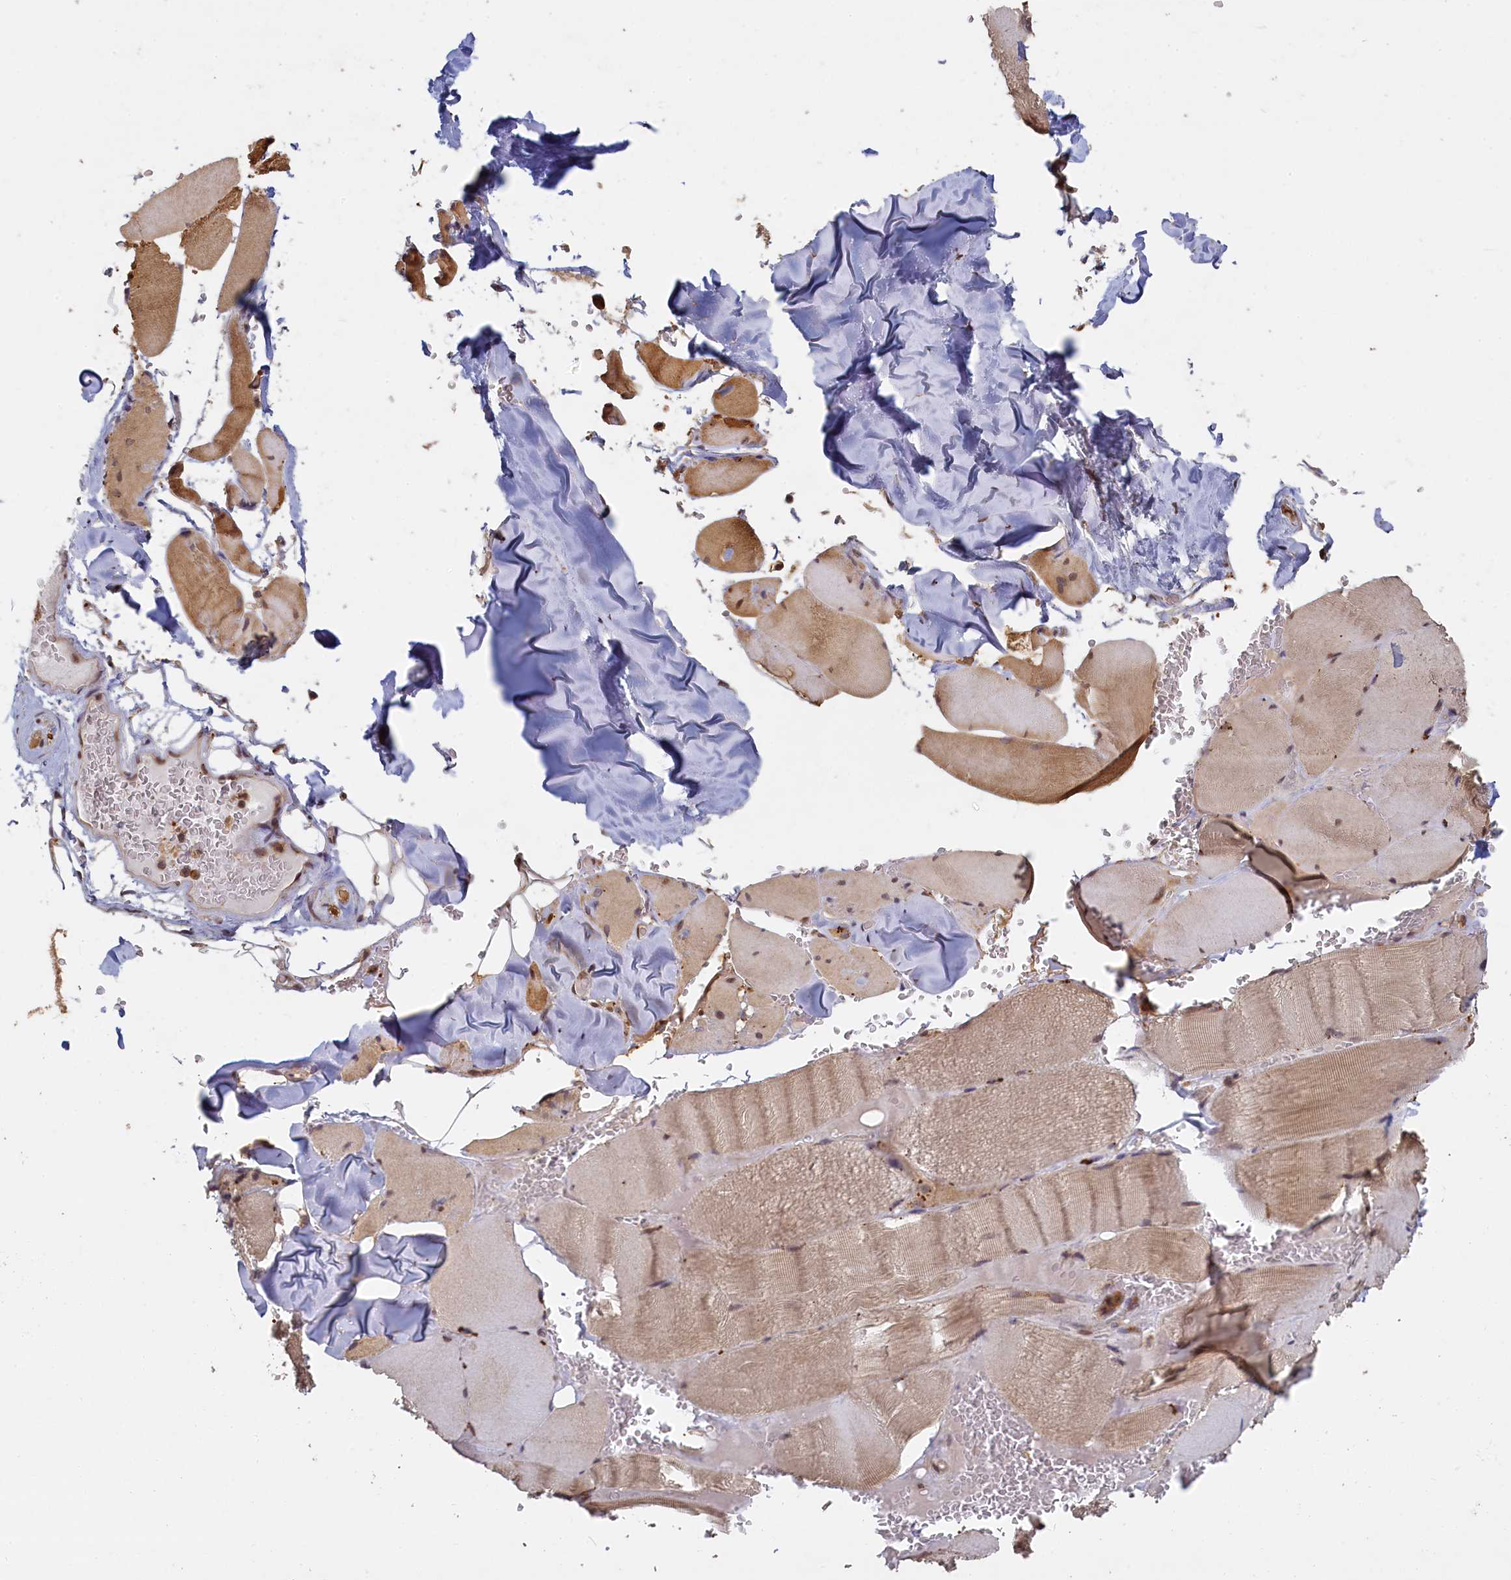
{"staining": {"intensity": "moderate", "quantity": "25%-75%", "location": "cytoplasmic/membranous"}, "tissue": "skeletal muscle", "cell_type": "Myocytes", "image_type": "normal", "snomed": [{"axis": "morphology", "description": "Normal tissue, NOS"}, {"axis": "topography", "description": "Skeletal muscle"}, {"axis": "topography", "description": "Head-Neck"}], "caption": "Immunohistochemistry image of normal skeletal muscle: human skeletal muscle stained using immunohistochemistry (IHC) displays medium levels of moderate protein expression localized specifically in the cytoplasmic/membranous of myocytes, appearing as a cytoplasmic/membranous brown color.", "gene": "UCHL3", "patient": {"sex": "male", "age": 66}}